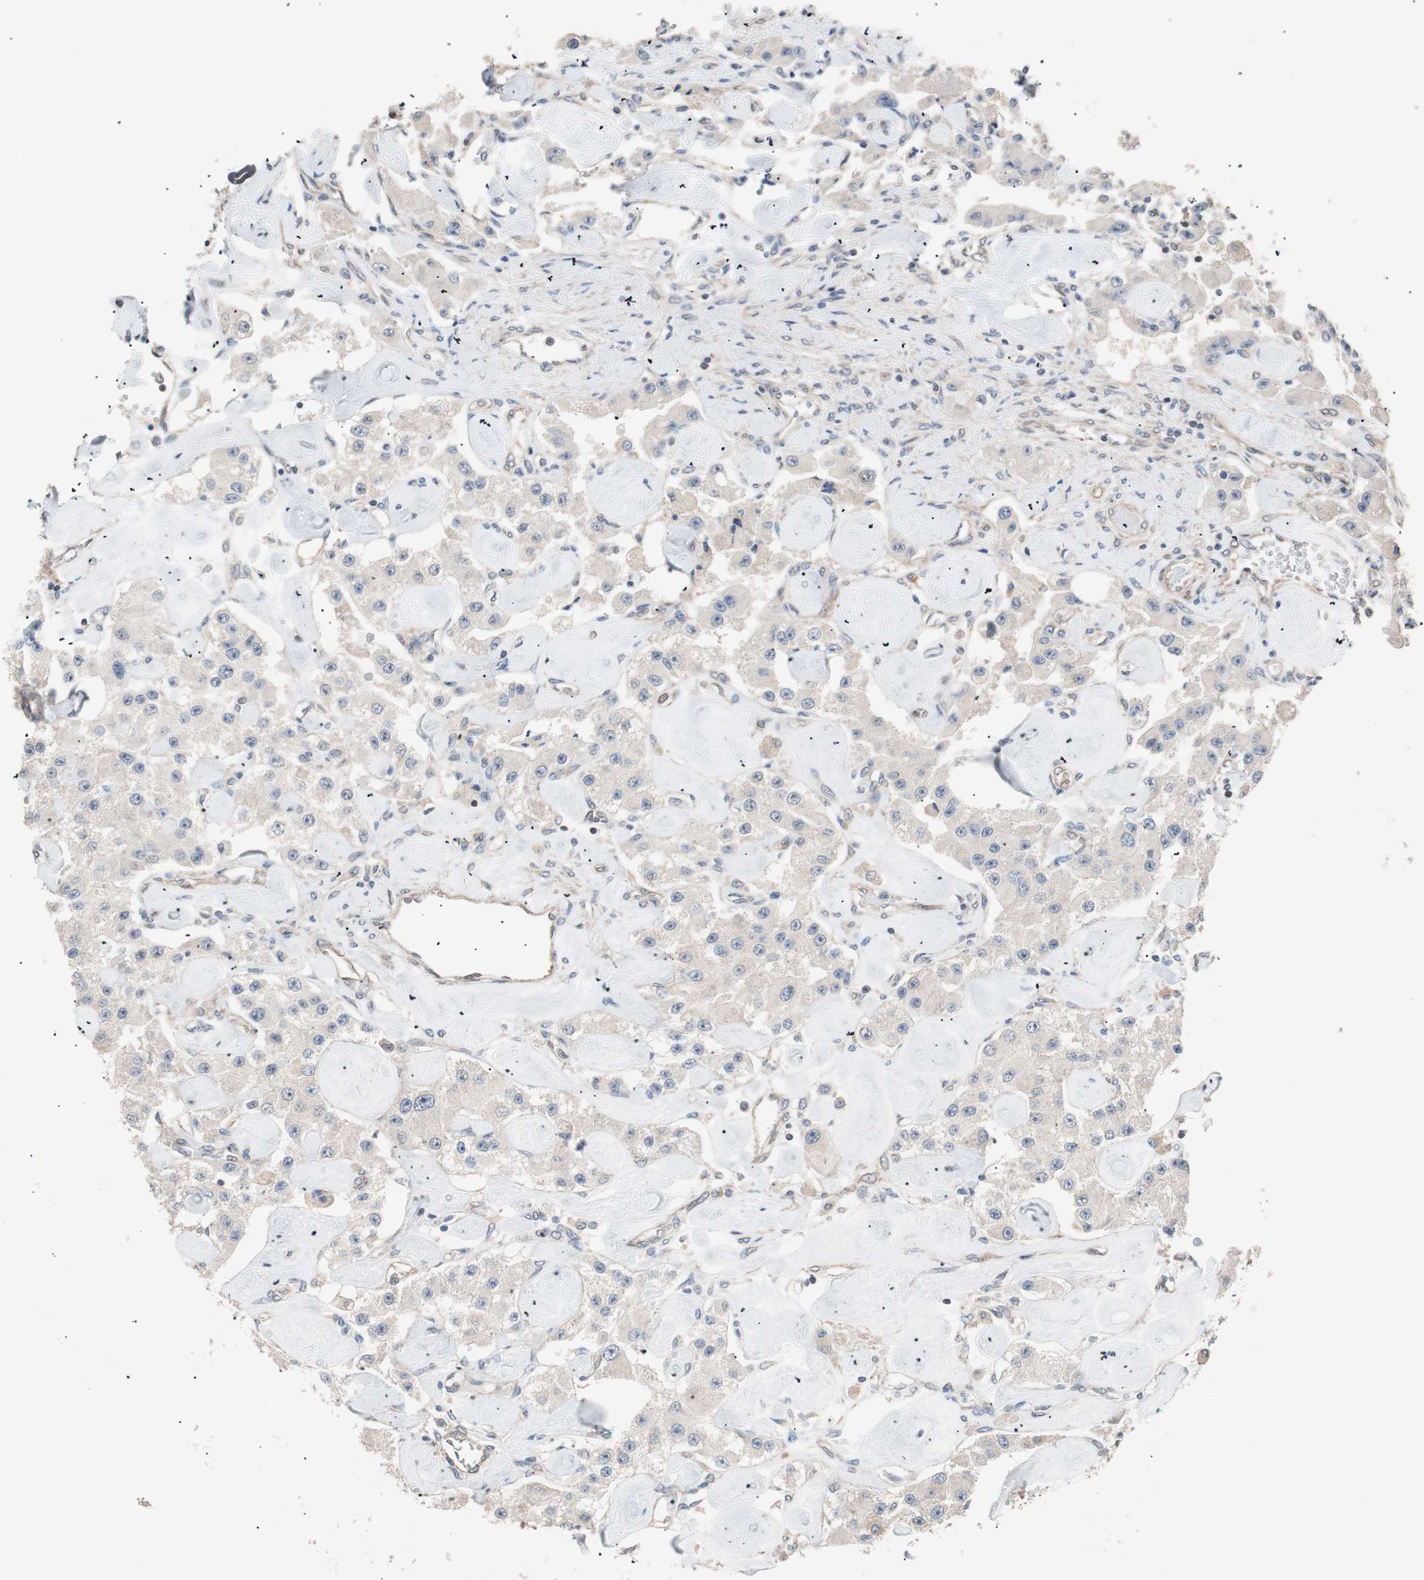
{"staining": {"intensity": "weak", "quantity": ">75%", "location": "cytoplasmic/membranous"}, "tissue": "carcinoid", "cell_type": "Tumor cells", "image_type": "cancer", "snomed": [{"axis": "morphology", "description": "Carcinoid, malignant, NOS"}, {"axis": "topography", "description": "Pancreas"}], "caption": "Carcinoid stained for a protein (brown) exhibits weak cytoplasmic/membranous positive expression in approximately >75% of tumor cells.", "gene": "SMG1", "patient": {"sex": "male", "age": 41}}